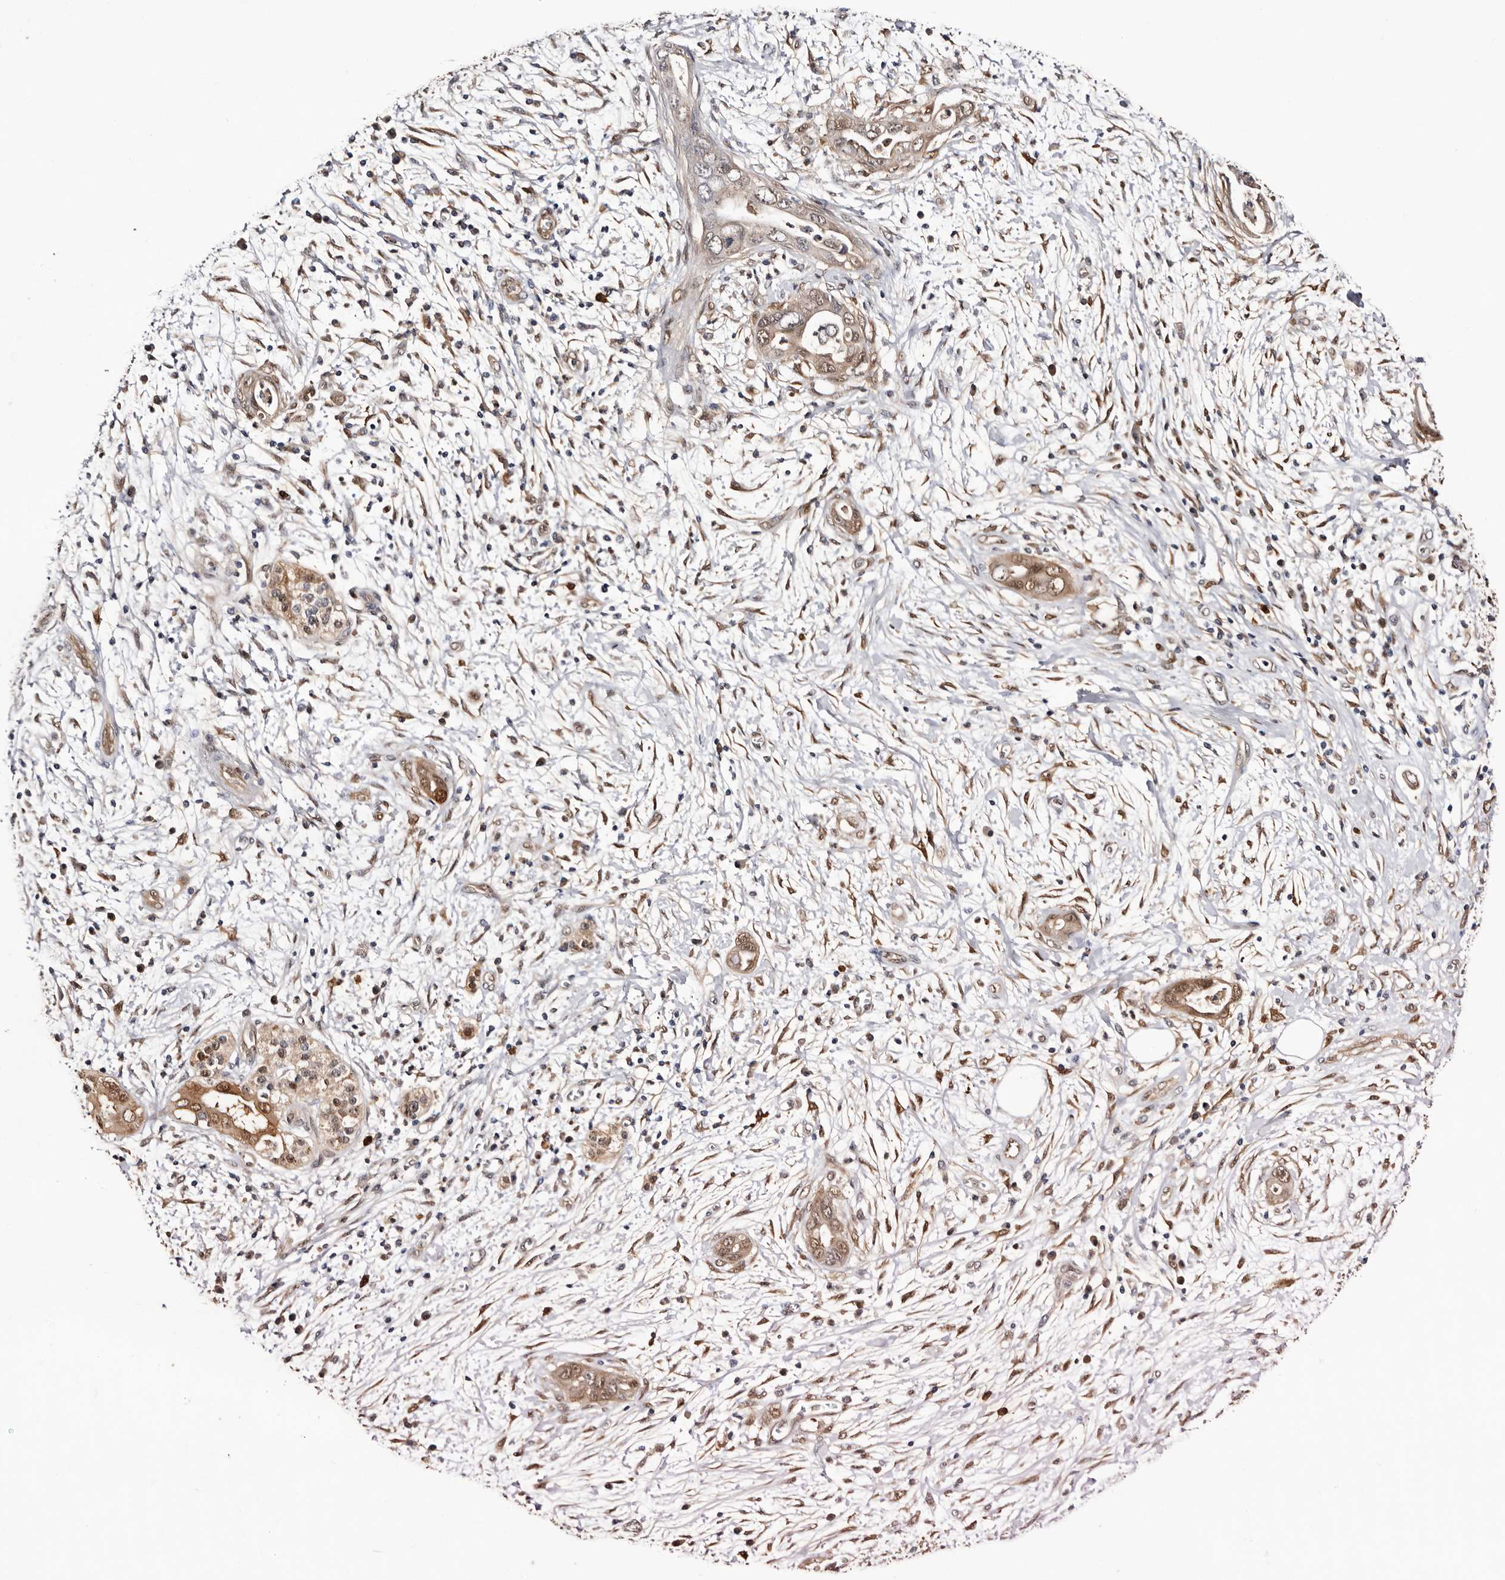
{"staining": {"intensity": "weak", "quantity": ">75%", "location": "cytoplasmic/membranous,nuclear"}, "tissue": "pancreatic cancer", "cell_type": "Tumor cells", "image_type": "cancer", "snomed": [{"axis": "morphology", "description": "Adenocarcinoma, NOS"}, {"axis": "topography", "description": "Pancreas"}], "caption": "DAB (3,3'-diaminobenzidine) immunohistochemical staining of pancreatic adenocarcinoma displays weak cytoplasmic/membranous and nuclear protein expression in approximately >75% of tumor cells.", "gene": "TP53I3", "patient": {"sex": "male", "age": 75}}